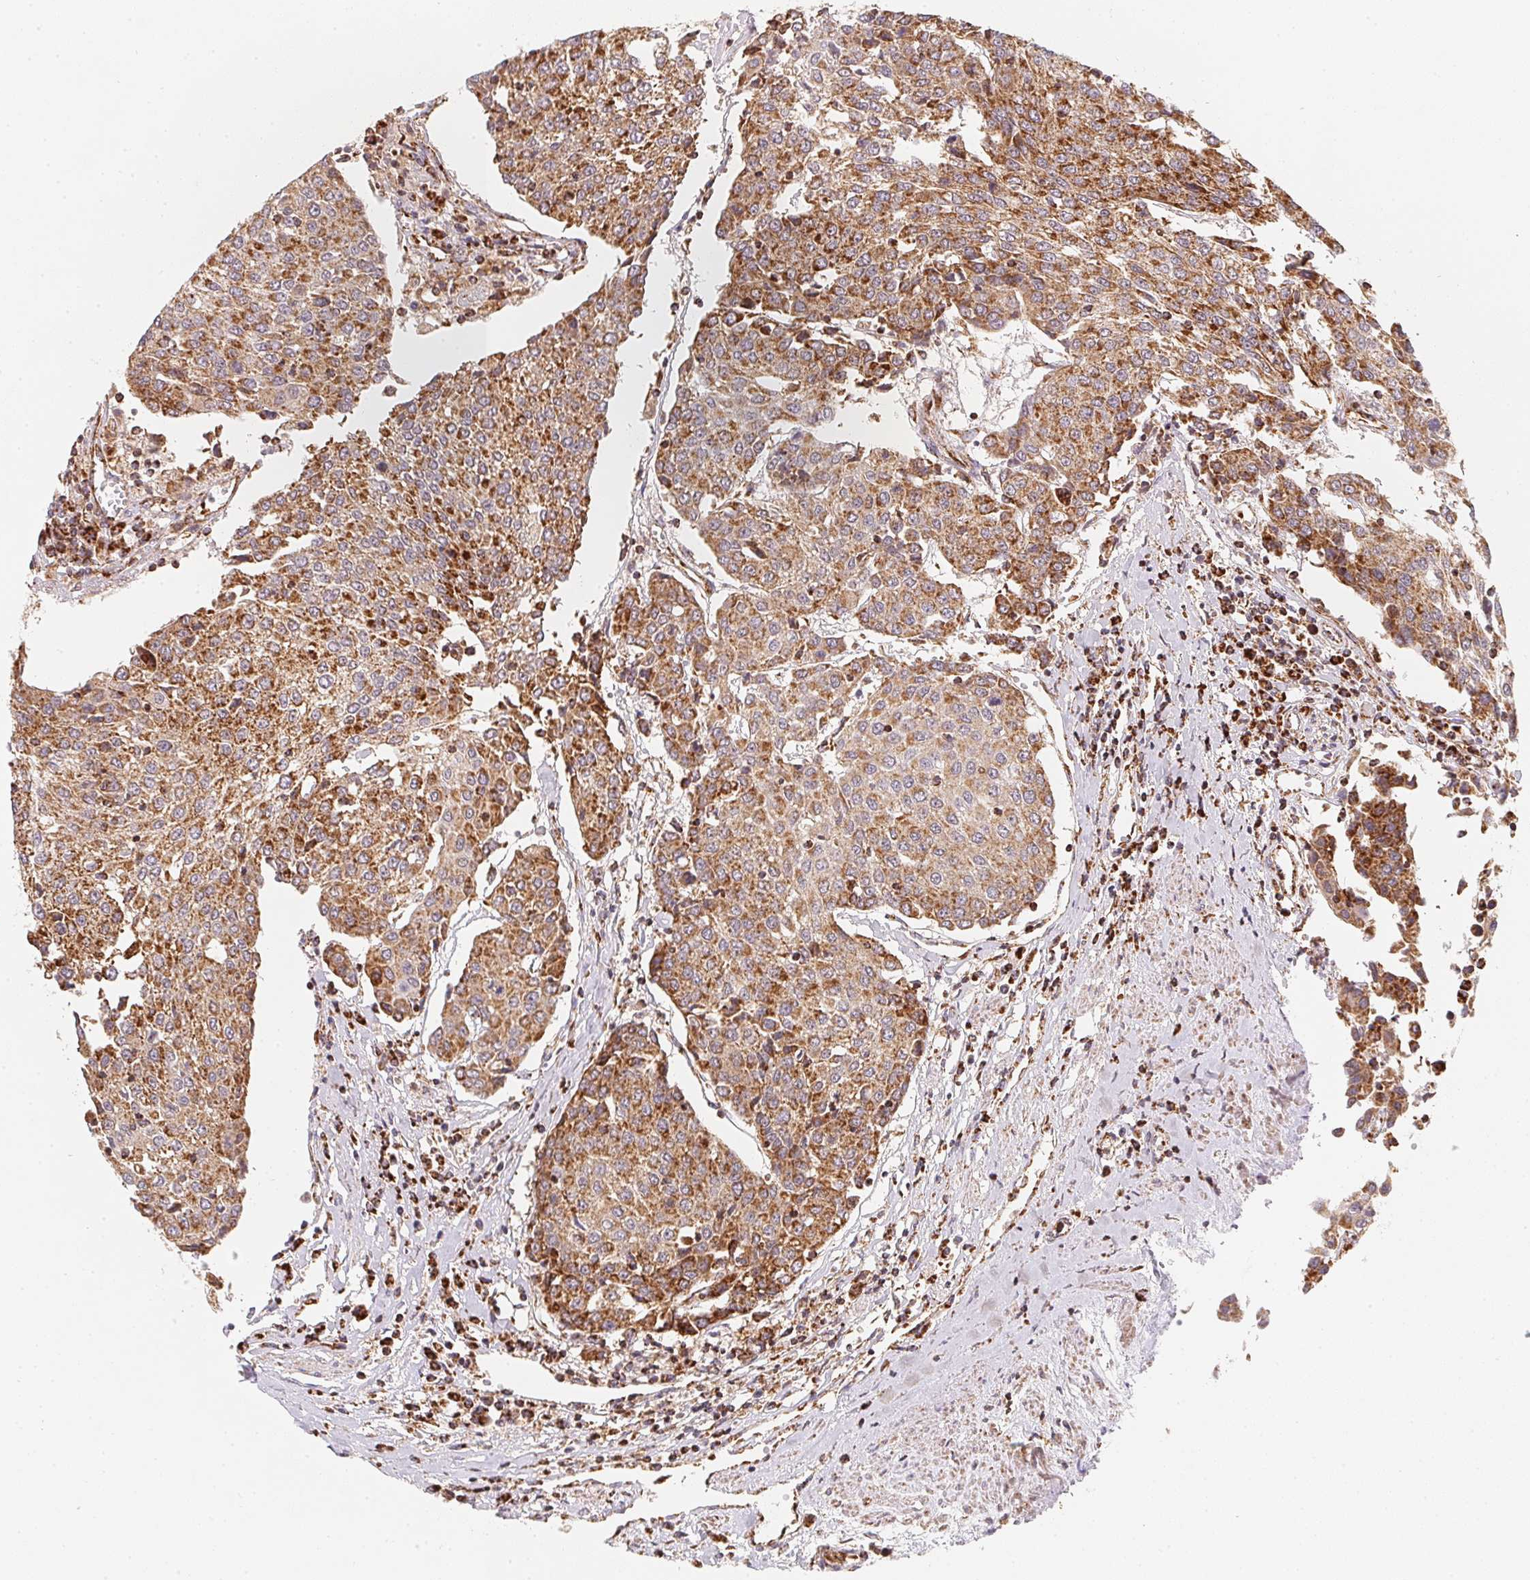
{"staining": {"intensity": "moderate", "quantity": ">75%", "location": "cytoplasmic/membranous"}, "tissue": "urothelial cancer", "cell_type": "Tumor cells", "image_type": "cancer", "snomed": [{"axis": "morphology", "description": "Urothelial carcinoma, High grade"}, {"axis": "topography", "description": "Urinary bladder"}], "caption": "The image exhibits a brown stain indicating the presence of a protein in the cytoplasmic/membranous of tumor cells in urothelial cancer.", "gene": "NDUFS6", "patient": {"sex": "female", "age": 85}}